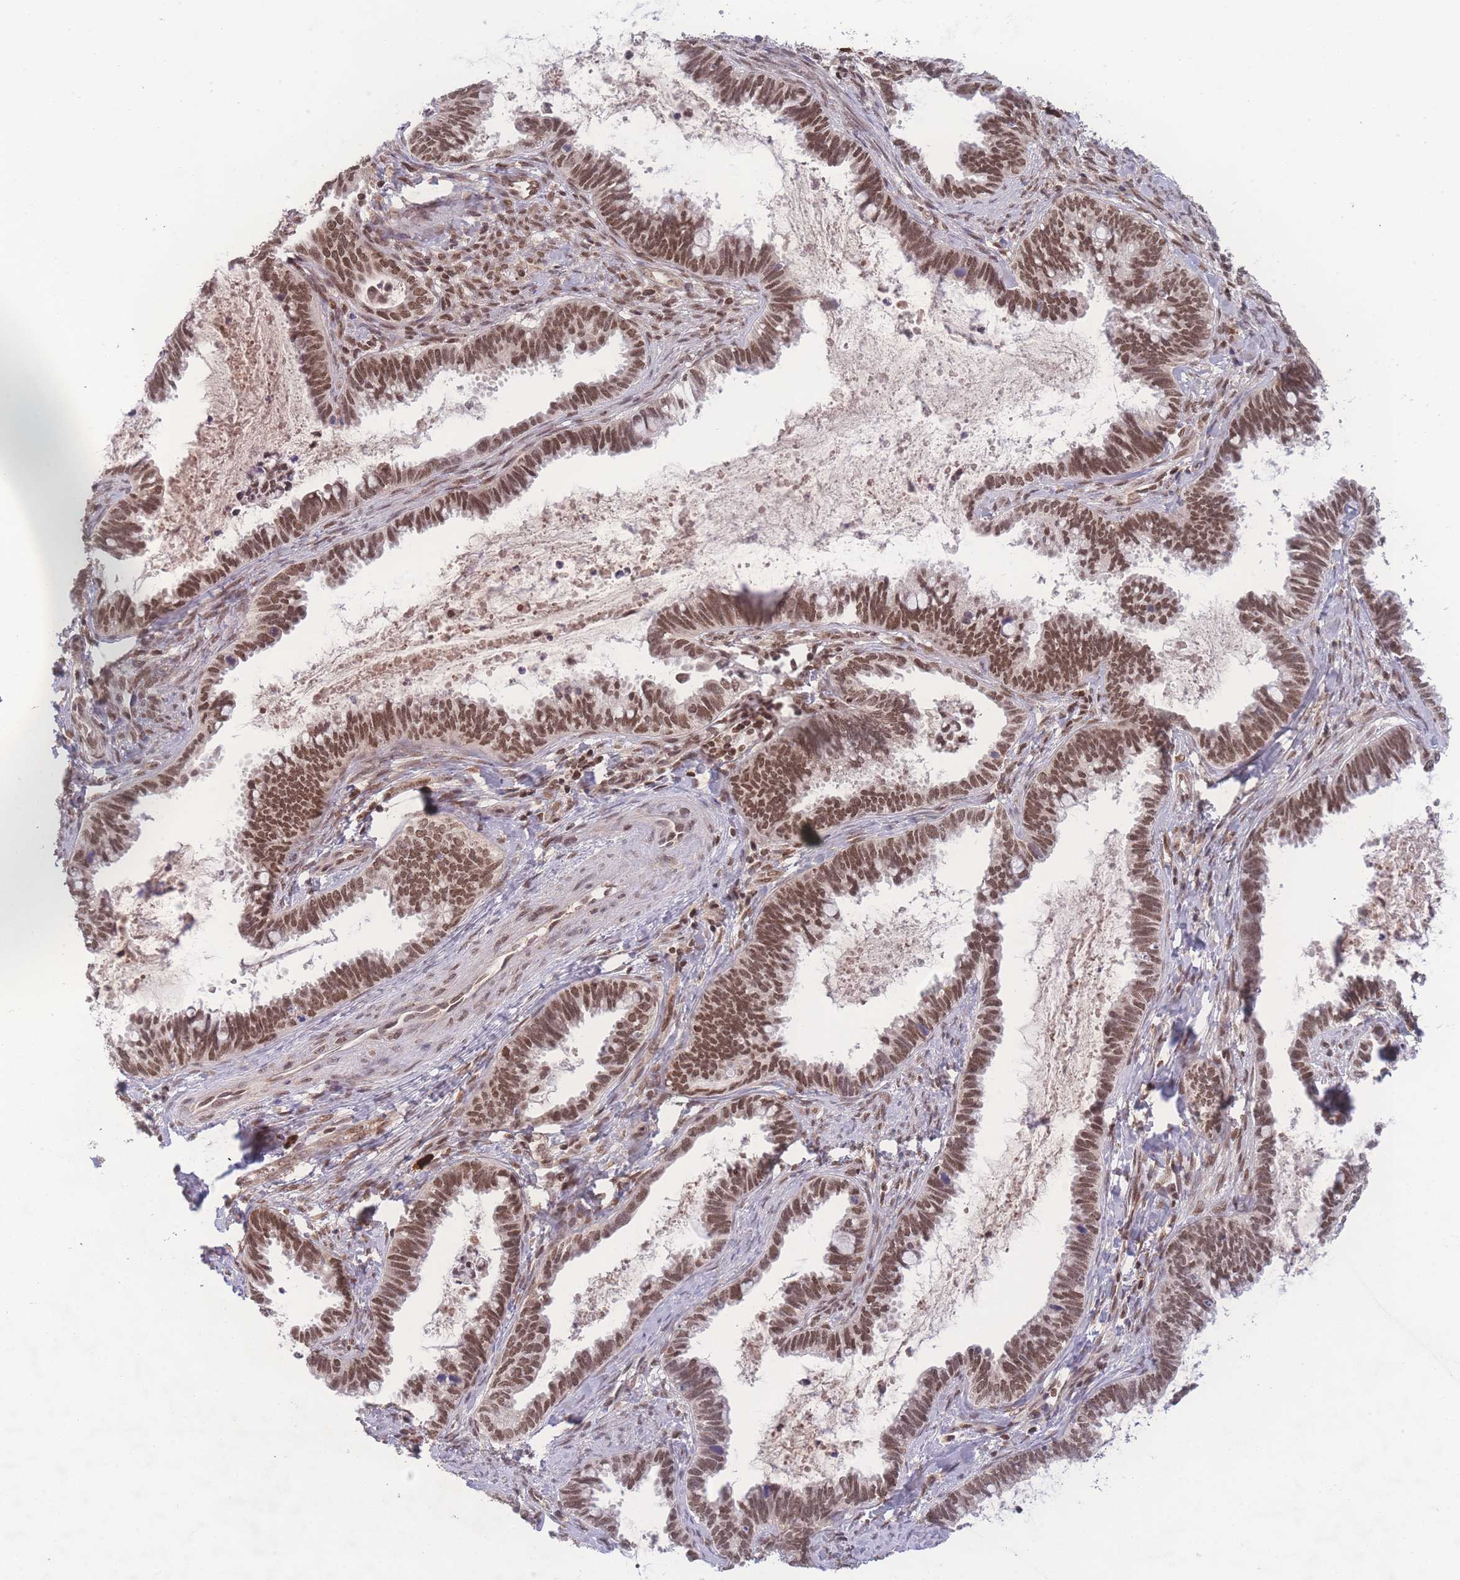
{"staining": {"intensity": "moderate", "quantity": ">75%", "location": "nuclear"}, "tissue": "cervical cancer", "cell_type": "Tumor cells", "image_type": "cancer", "snomed": [{"axis": "morphology", "description": "Adenocarcinoma, NOS"}, {"axis": "topography", "description": "Cervix"}], "caption": "Immunohistochemical staining of human adenocarcinoma (cervical) displays medium levels of moderate nuclear protein expression in about >75% of tumor cells. (brown staining indicates protein expression, while blue staining denotes nuclei).", "gene": "RAVER1", "patient": {"sex": "female", "age": 37}}